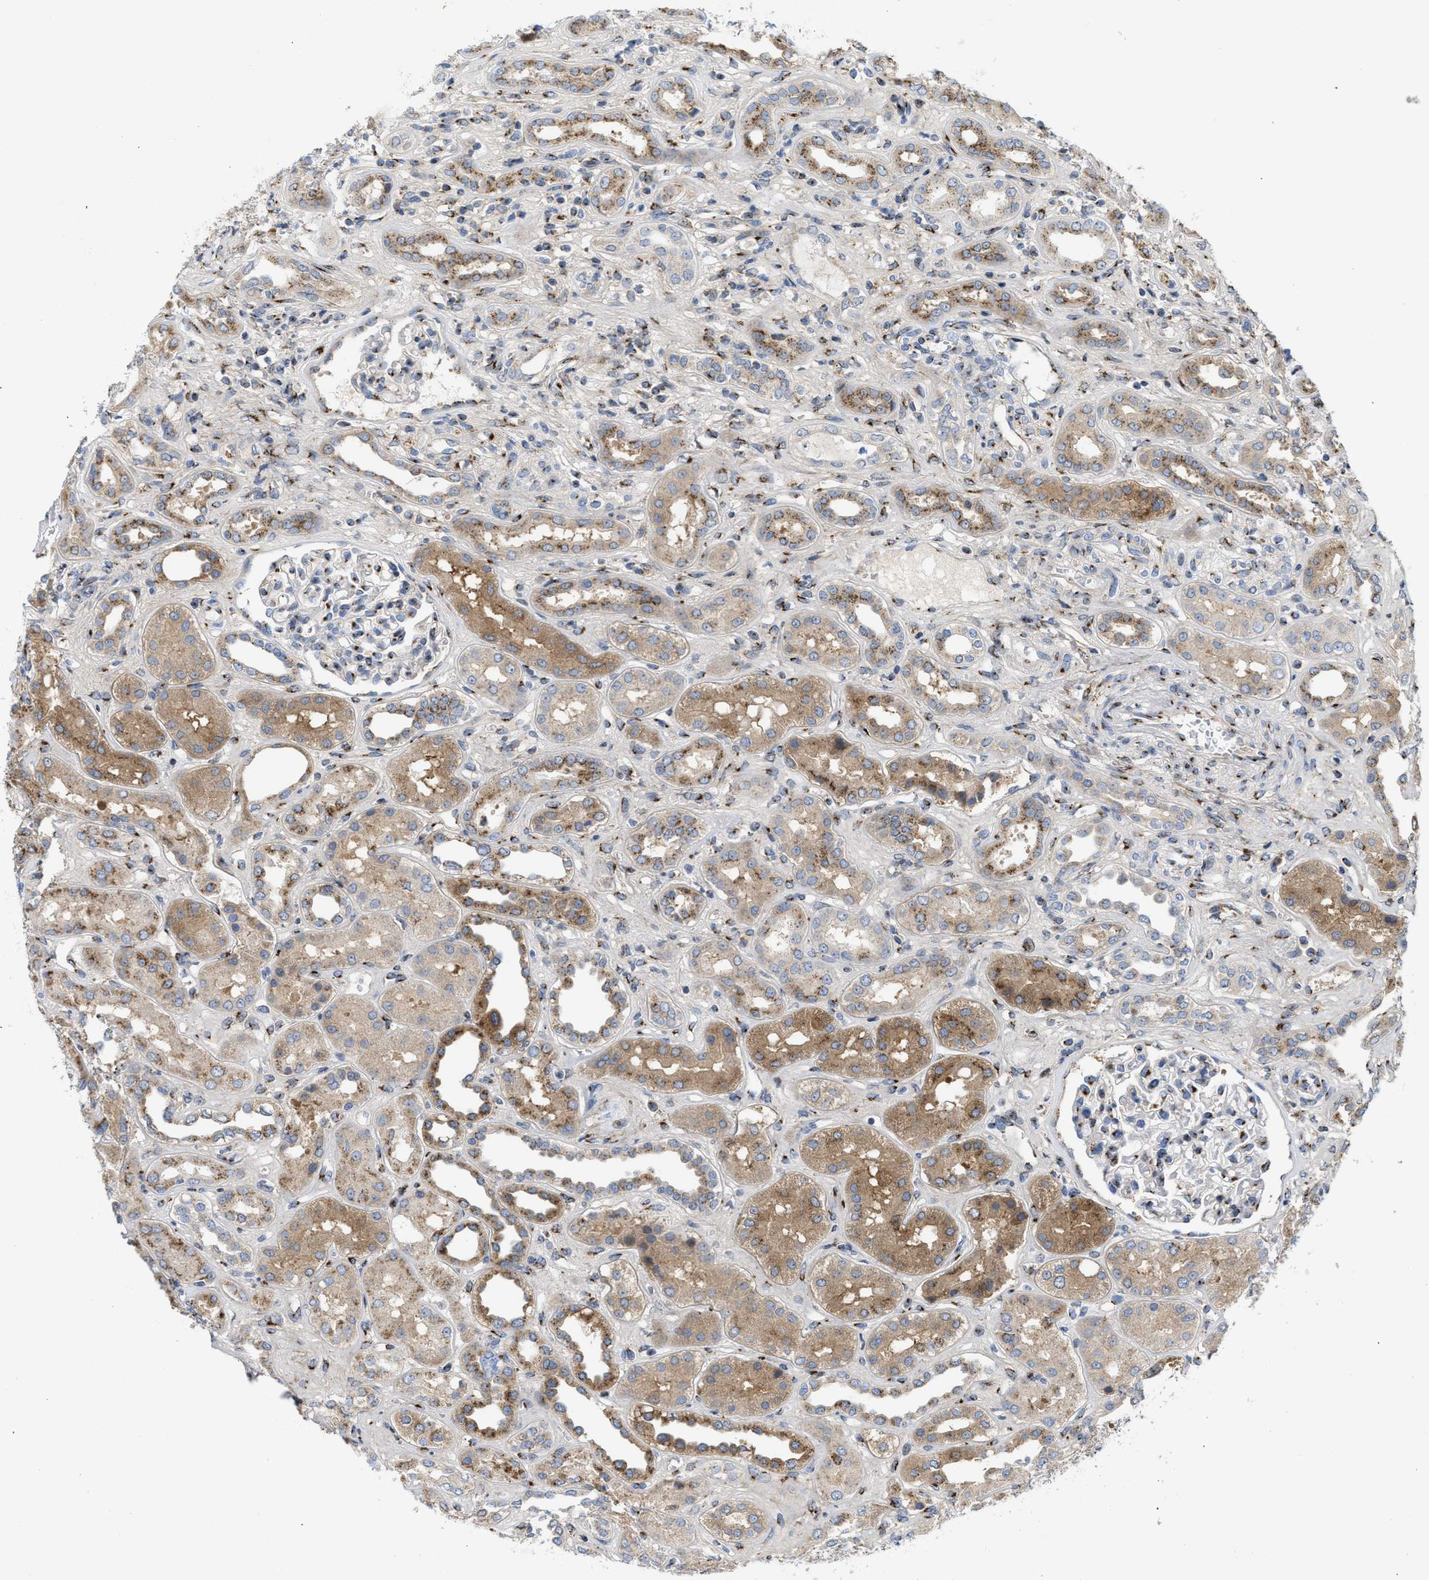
{"staining": {"intensity": "moderate", "quantity": ">75%", "location": "cytoplasmic/membranous"}, "tissue": "kidney", "cell_type": "Cells in glomeruli", "image_type": "normal", "snomed": [{"axis": "morphology", "description": "Normal tissue, NOS"}, {"axis": "topography", "description": "Kidney"}], "caption": "Protein analysis of benign kidney exhibits moderate cytoplasmic/membranous staining in approximately >75% of cells in glomeruli.", "gene": "ZNF70", "patient": {"sex": "male", "age": 59}}